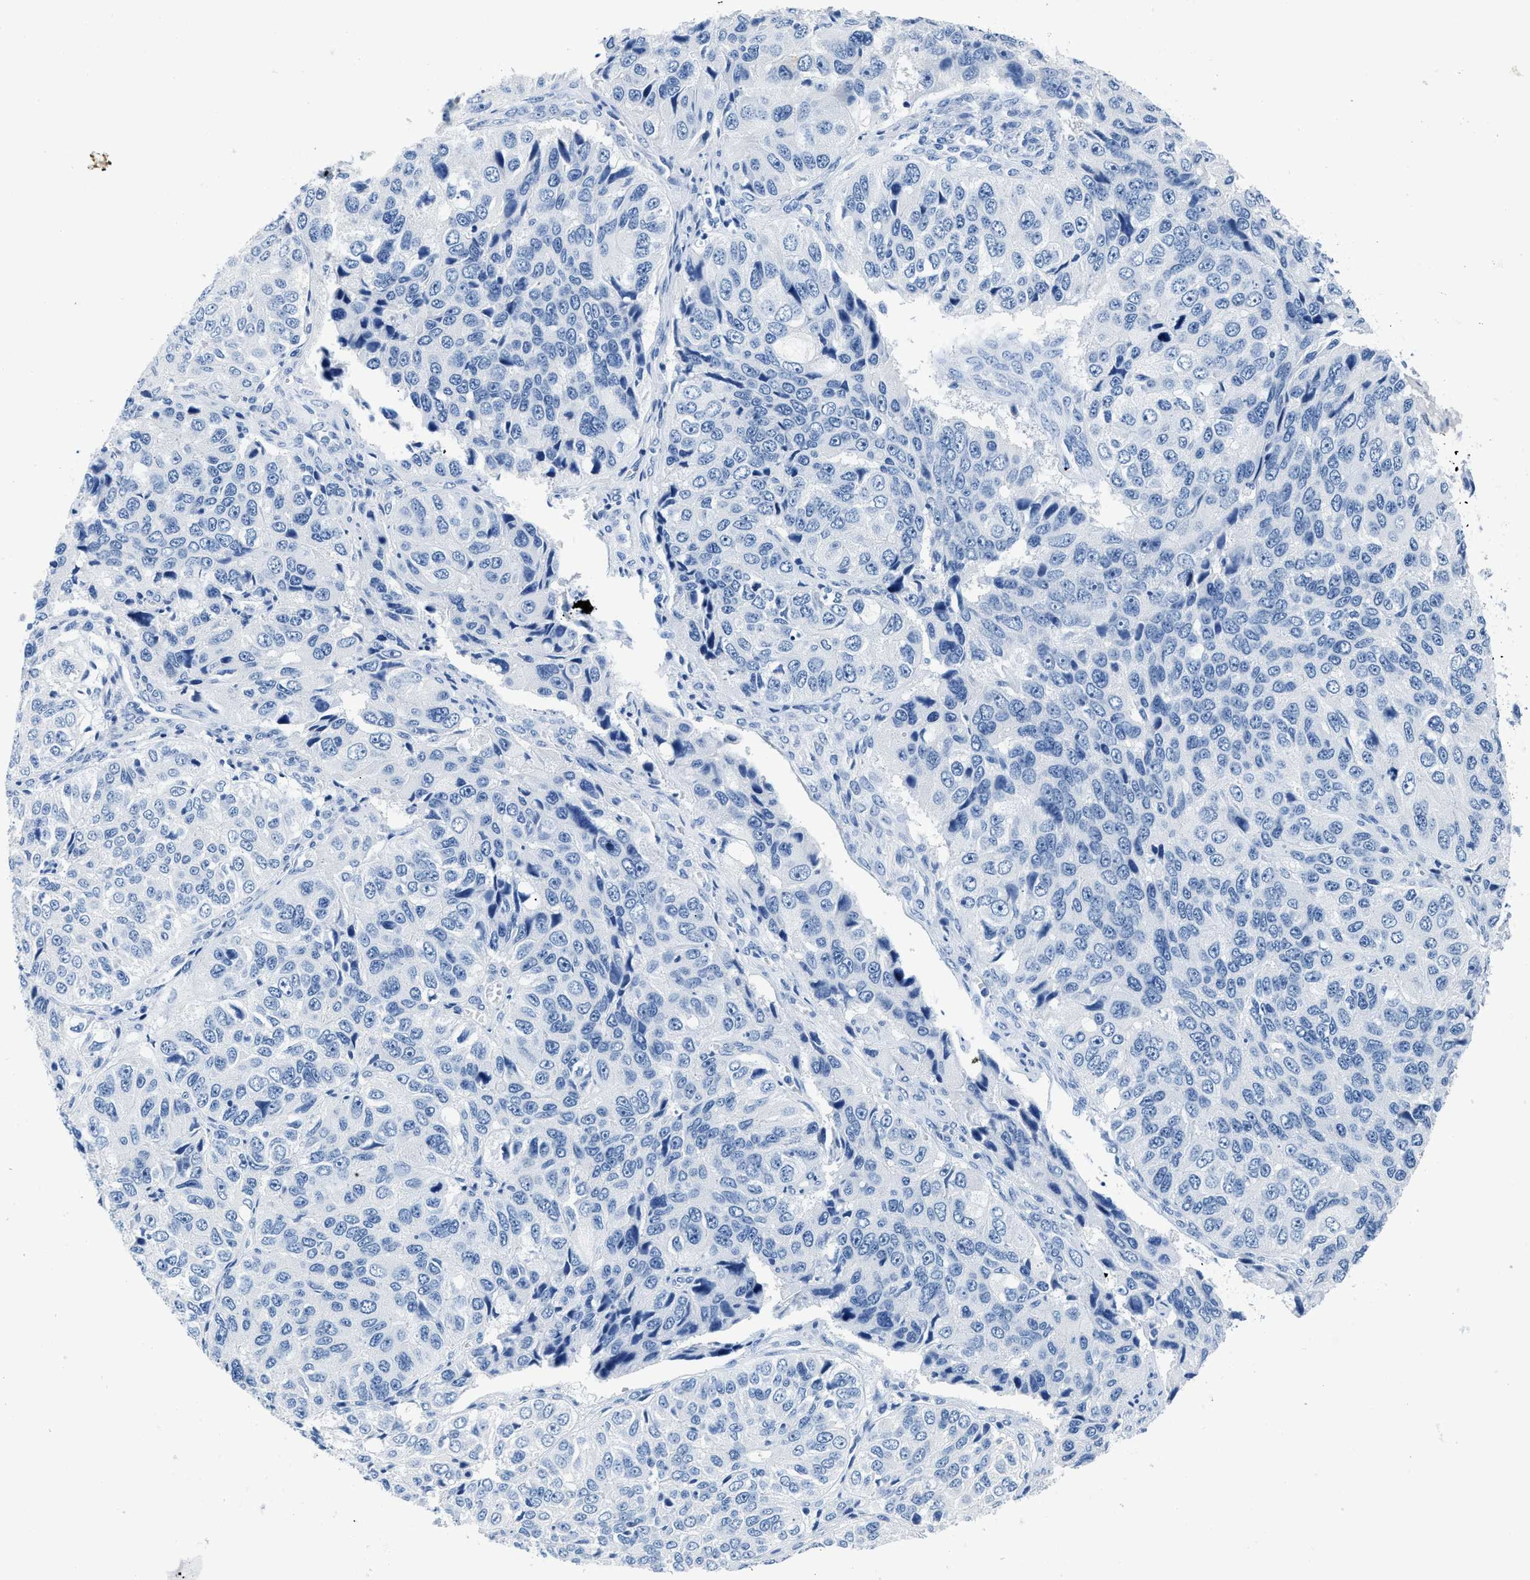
{"staining": {"intensity": "negative", "quantity": "none", "location": "none"}, "tissue": "ovarian cancer", "cell_type": "Tumor cells", "image_type": "cancer", "snomed": [{"axis": "morphology", "description": "Carcinoma, endometroid"}, {"axis": "topography", "description": "Ovary"}], "caption": "Endometroid carcinoma (ovarian) stained for a protein using IHC exhibits no staining tumor cells.", "gene": "NFATC2", "patient": {"sex": "female", "age": 51}}